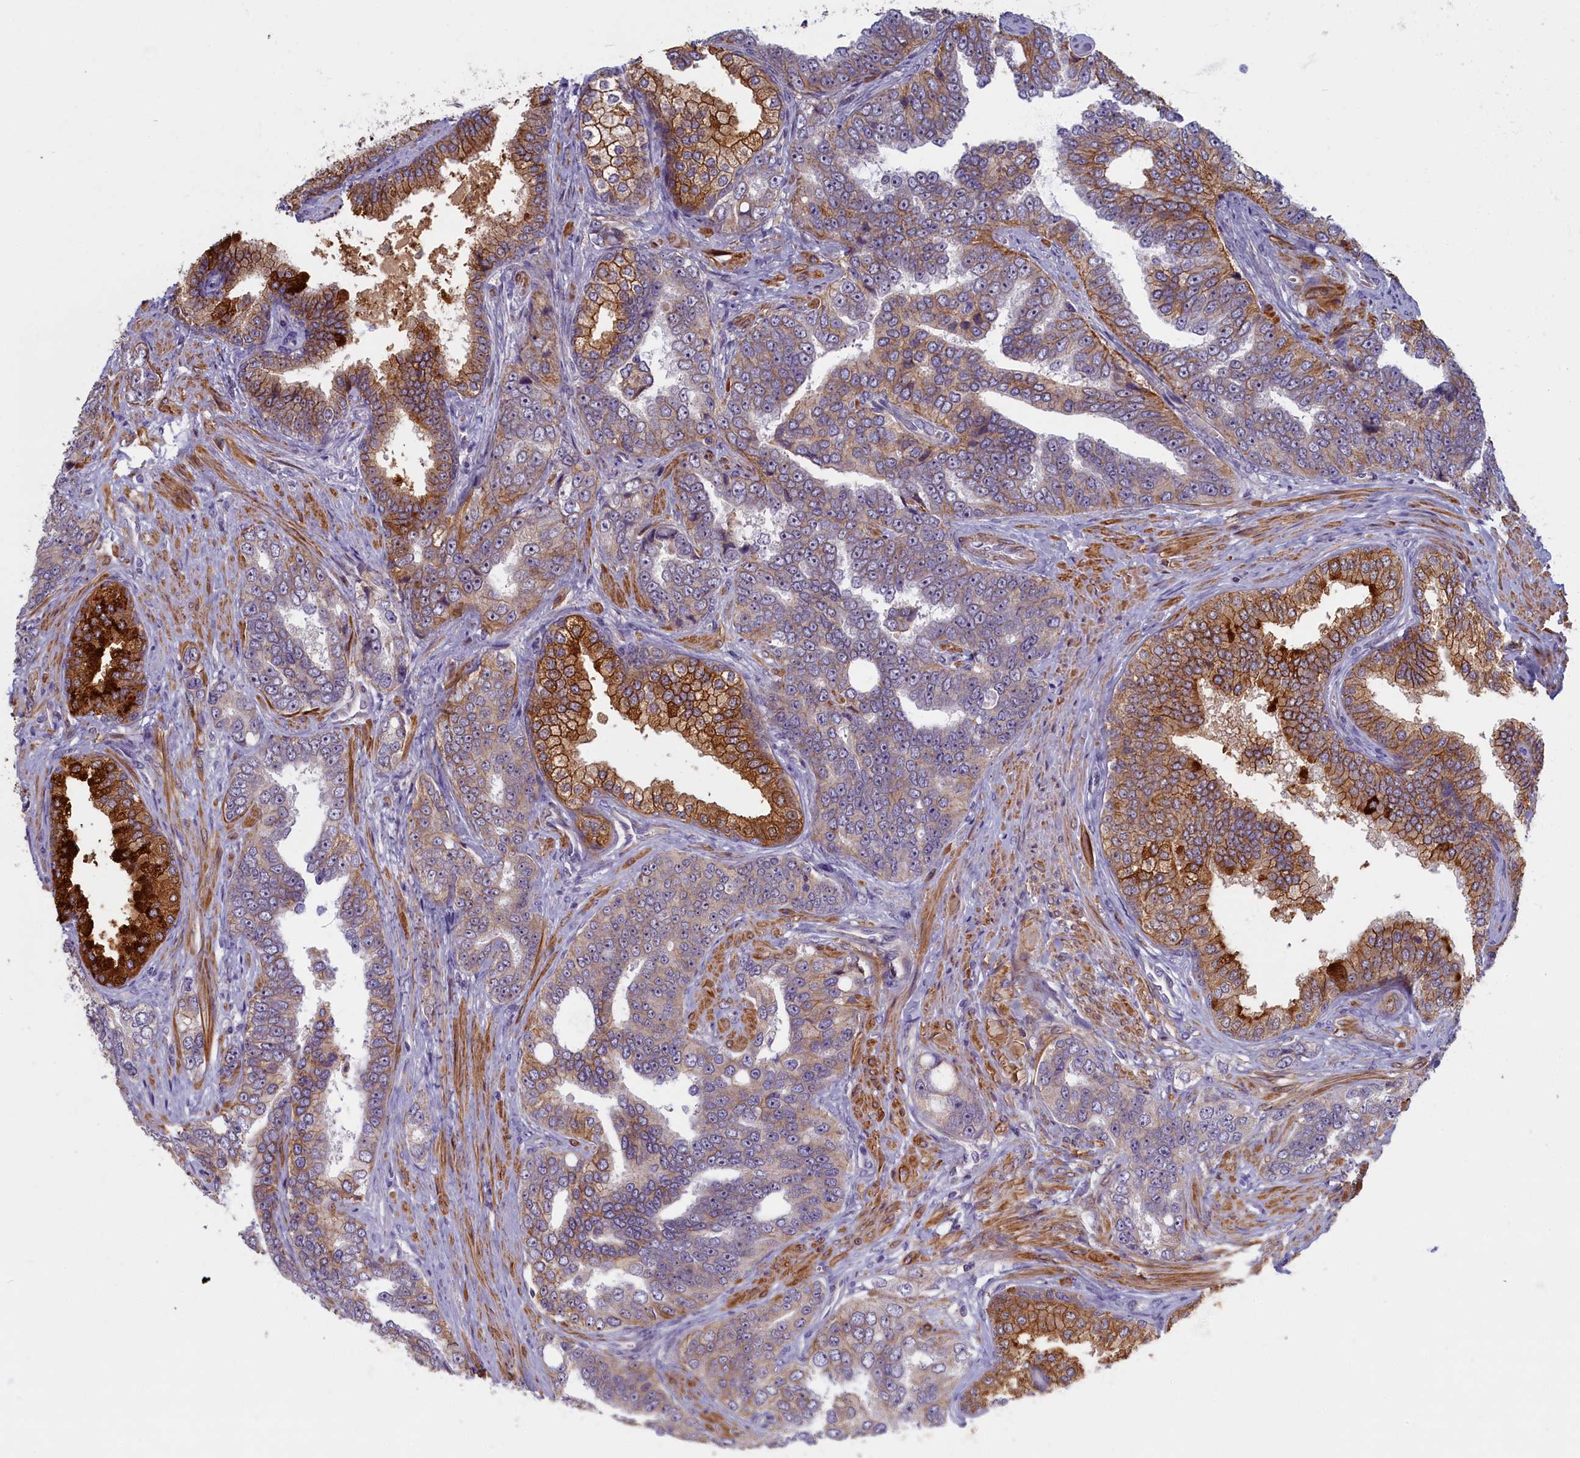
{"staining": {"intensity": "moderate", "quantity": "25%-75%", "location": "cytoplasmic/membranous"}, "tissue": "prostate cancer", "cell_type": "Tumor cells", "image_type": "cancer", "snomed": [{"axis": "morphology", "description": "Adenocarcinoma, High grade"}, {"axis": "topography", "description": "Prostate"}], "caption": "Human high-grade adenocarcinoma (prostate) stained with a brown dye exhibits moderate cytoplasmic/membranous positive staining in approximately 25%-75% of tumor cells.", "gene": "TRPM4", "patient": {"sex": "male", "age": 67}}